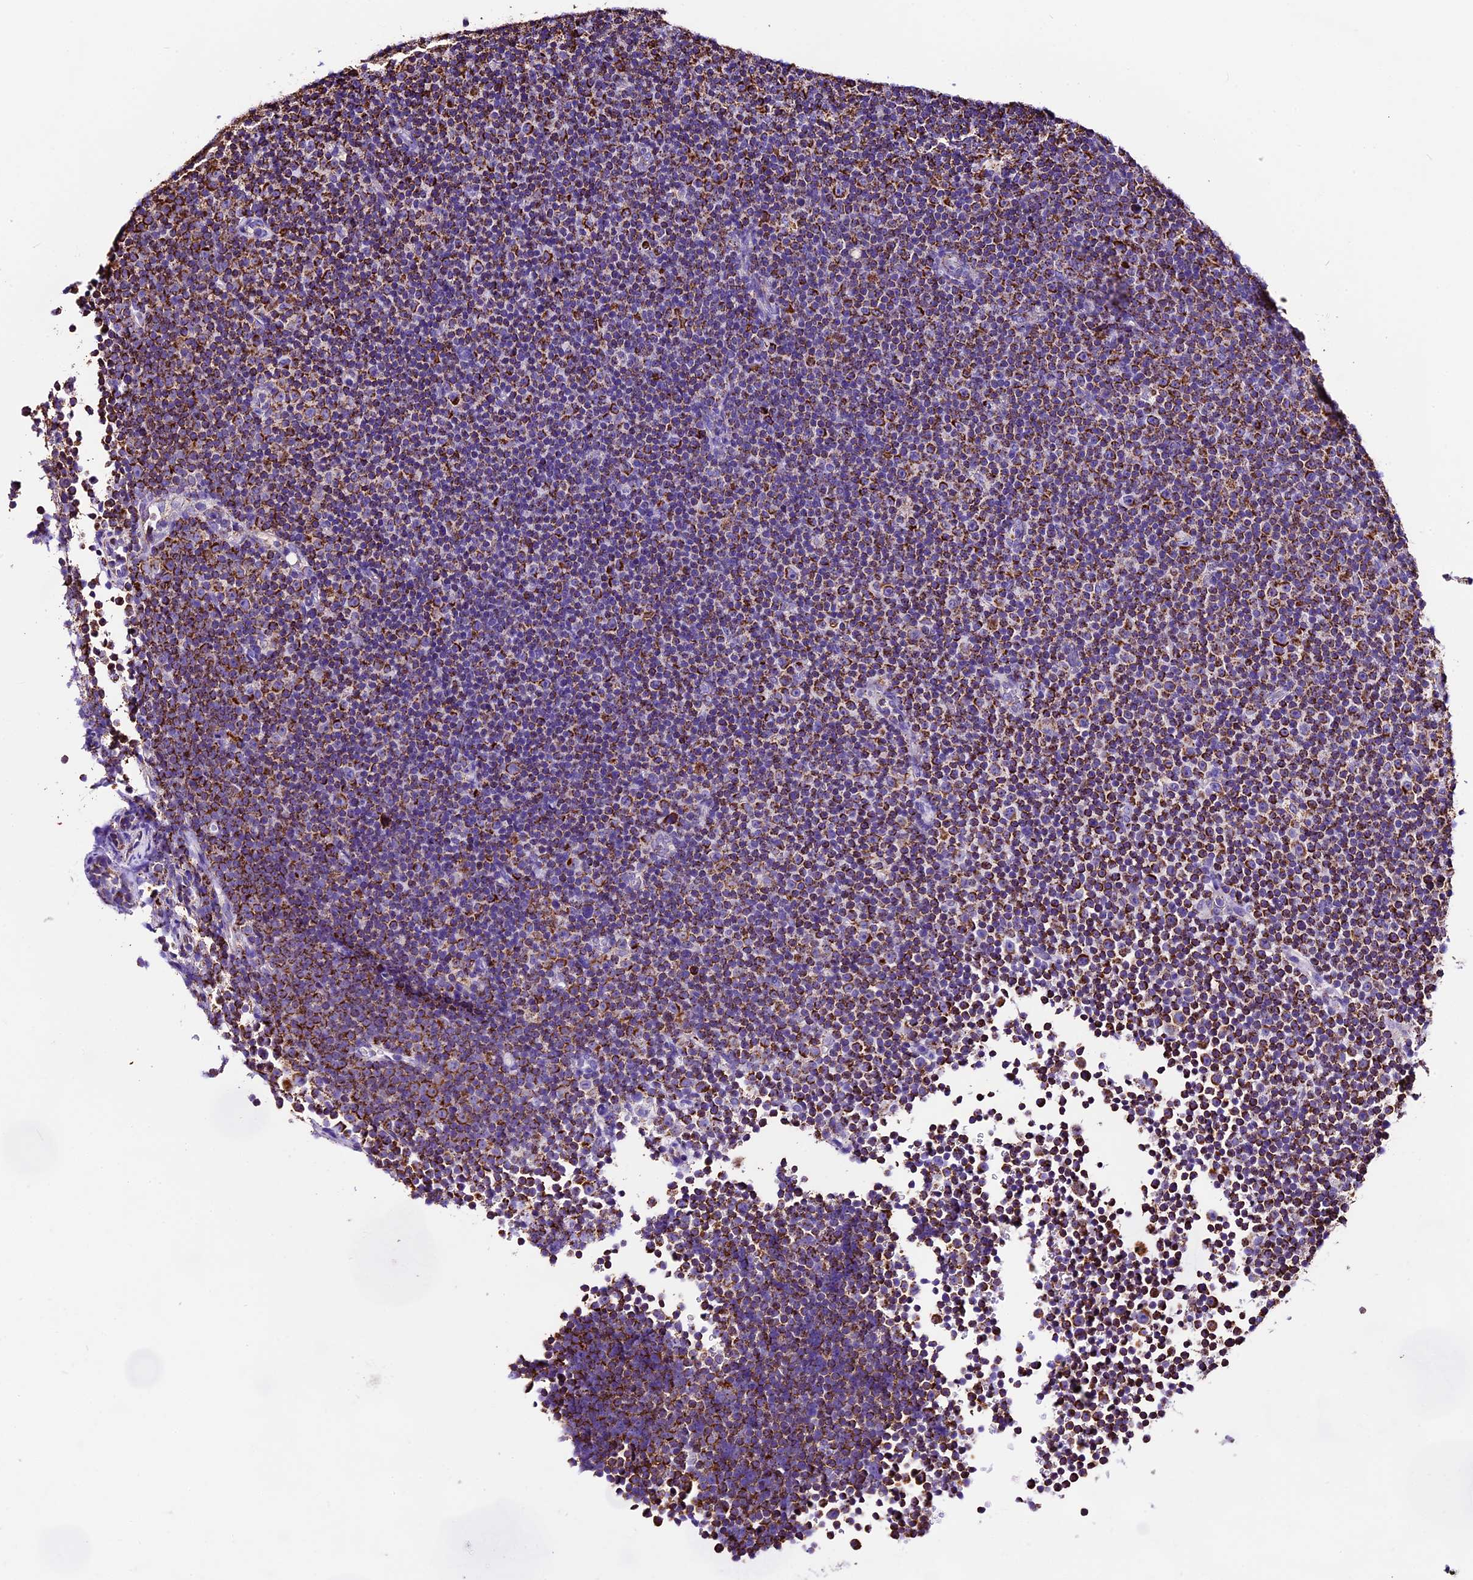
{"staining": {"intensity": "strong", "quantity": ">75%", "location": "cytoplasmic/membranous"}, "tissue": "lymphoma", "cell_type": "Tumor cells", "image_type": "cancer", "snomed": [{"axis": "morphology", "description": "Malignant lymphoma, non-Hodgkin's type, Low grade"}, {"axis": "topography", "description": "Lymph node"}], "caption": "Strong cytoplasmic/membranous expression for a protein is identified in approximately >75% of tumor cells of malignant lymphoma, non-Hodgkin's type (low-grade) using immunohistochemistry (IHC).", "gene": "DCAF5", "patient": {"sex": "female", "age": 67}}